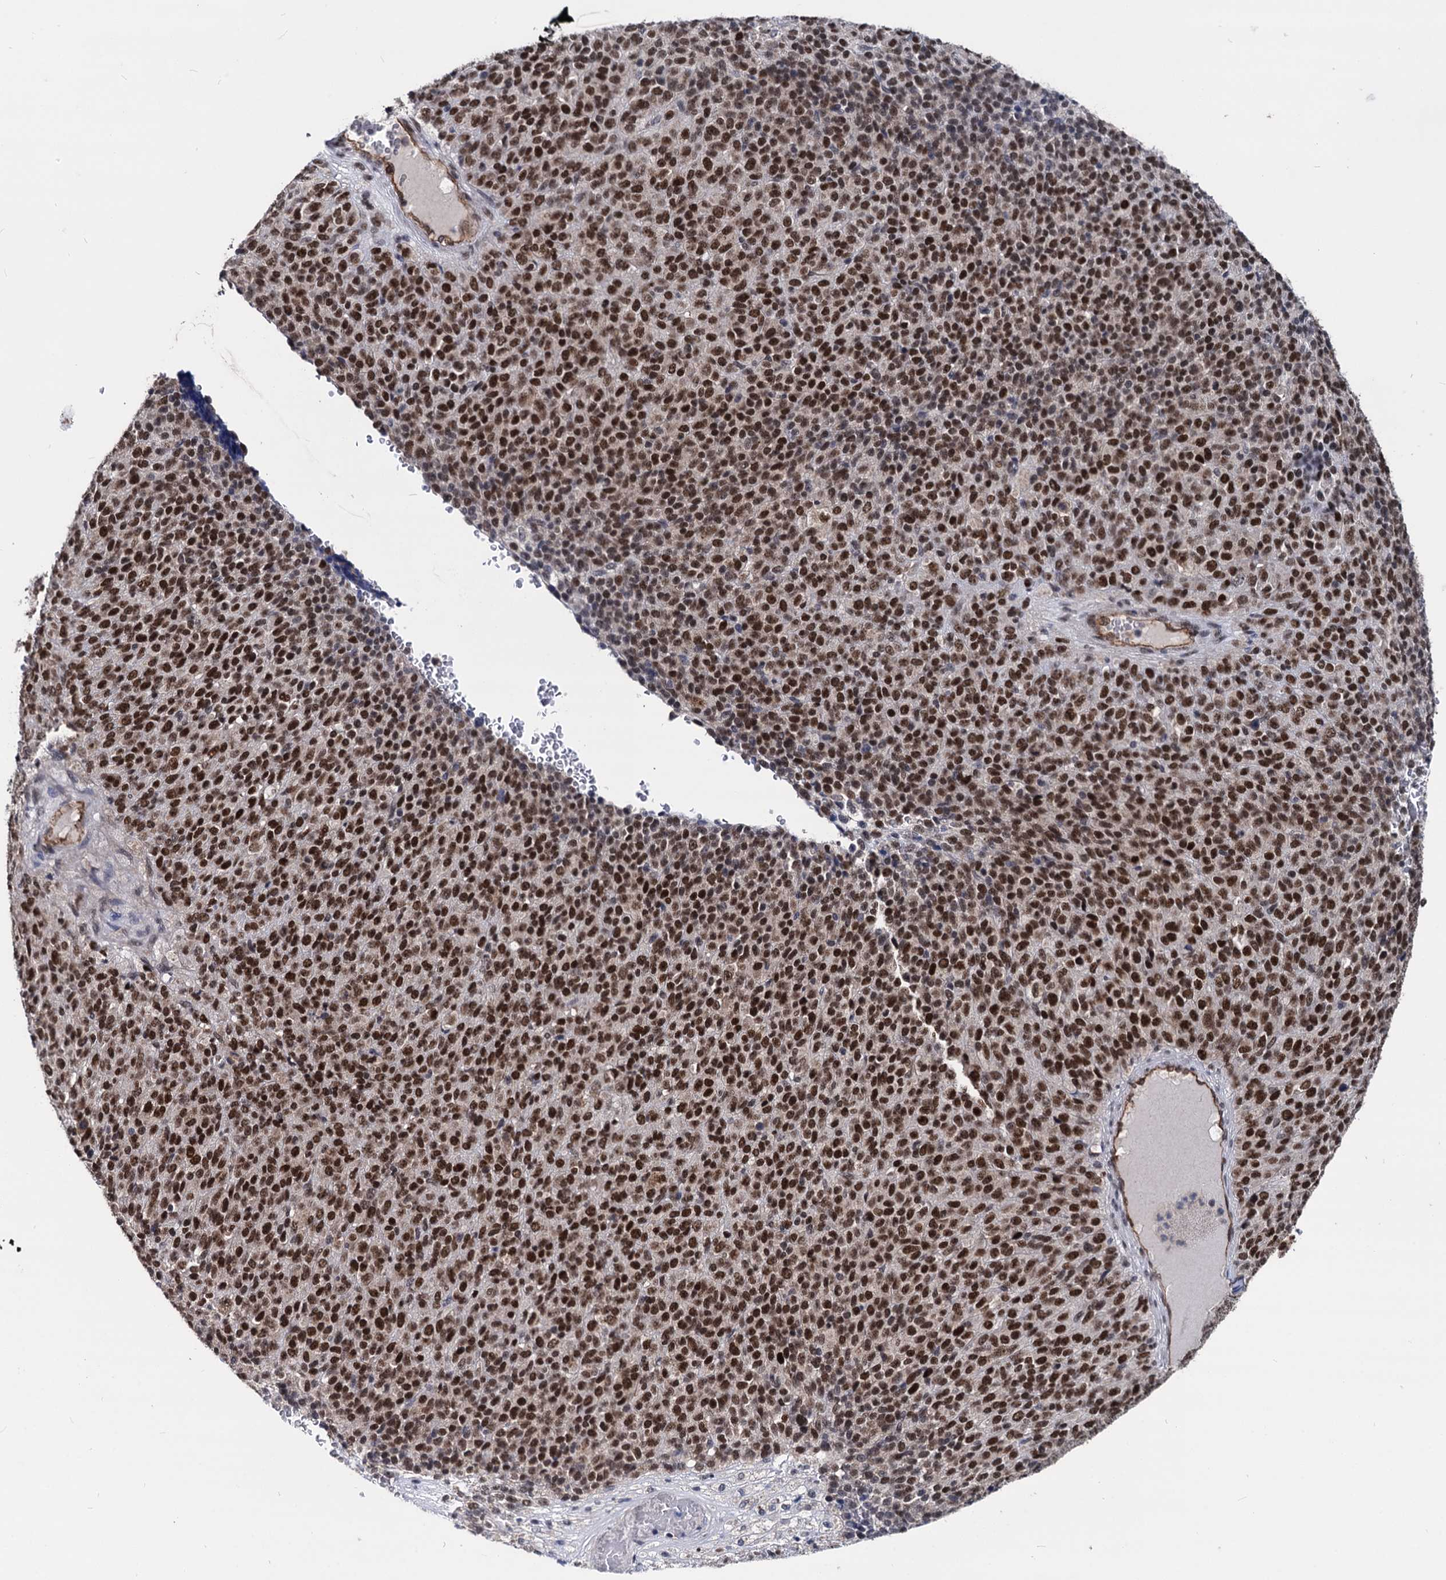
{"staining": {"intensity": "strong", "quantity": ">75%", "location": "nuclear"}, "tissue": "melanoma", "cell_type": "Tumor cells", "image_type": "cancer", "snomed": [{"axis": "morphology", "description": "Malignant melanoma, Metastatic site"}, {"axis": "topography", "description": "Brain"}], "caption": "Protein analysis of melanoma tissue exhibits strong nuclear positivity in approximately >75% of tumor cells.", "gene": "GALNT11", "patient": {"sex": "female", "age": 56}}